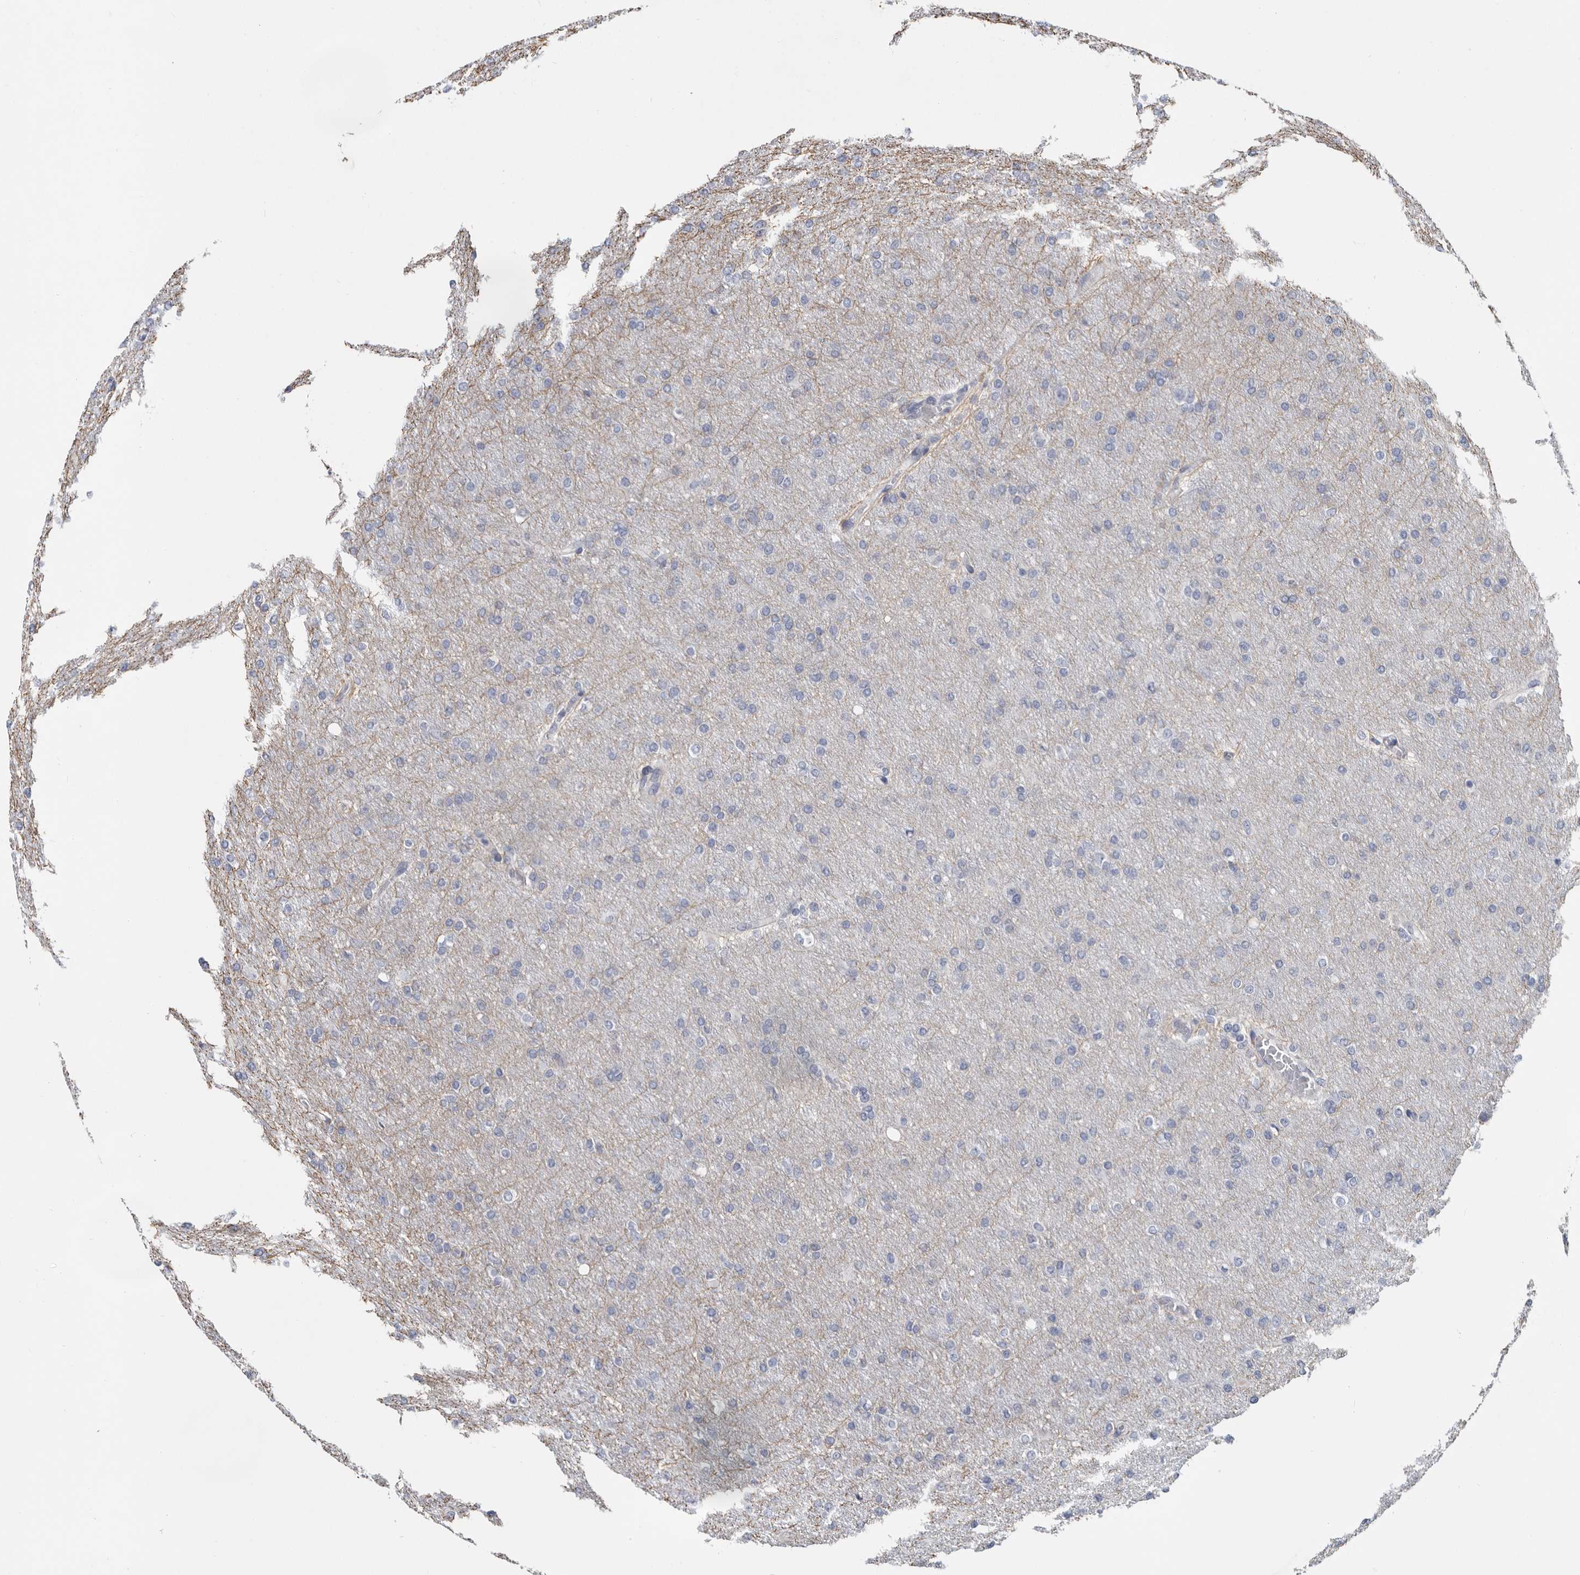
{"staining": {"intensity": "negative", "quantity": "none", "location": "none"}, "tissue": "glioma", "cell_type": "Tumor cells", "image_type": "cancer", "snomed": [{"axis": "morphology", "description": "Glioma, malignant, High grade"}, {"axis": "topography", "description": "Cerebral cortex"}], "caption": "A high-resolution image shows immunohistochemistry (IHC) staining of malignant glioma (high-grade), which reveals no significant expression in tumor cells.", "gene": "WRAP73", "patient": {"sex": "female", "age": 36}}